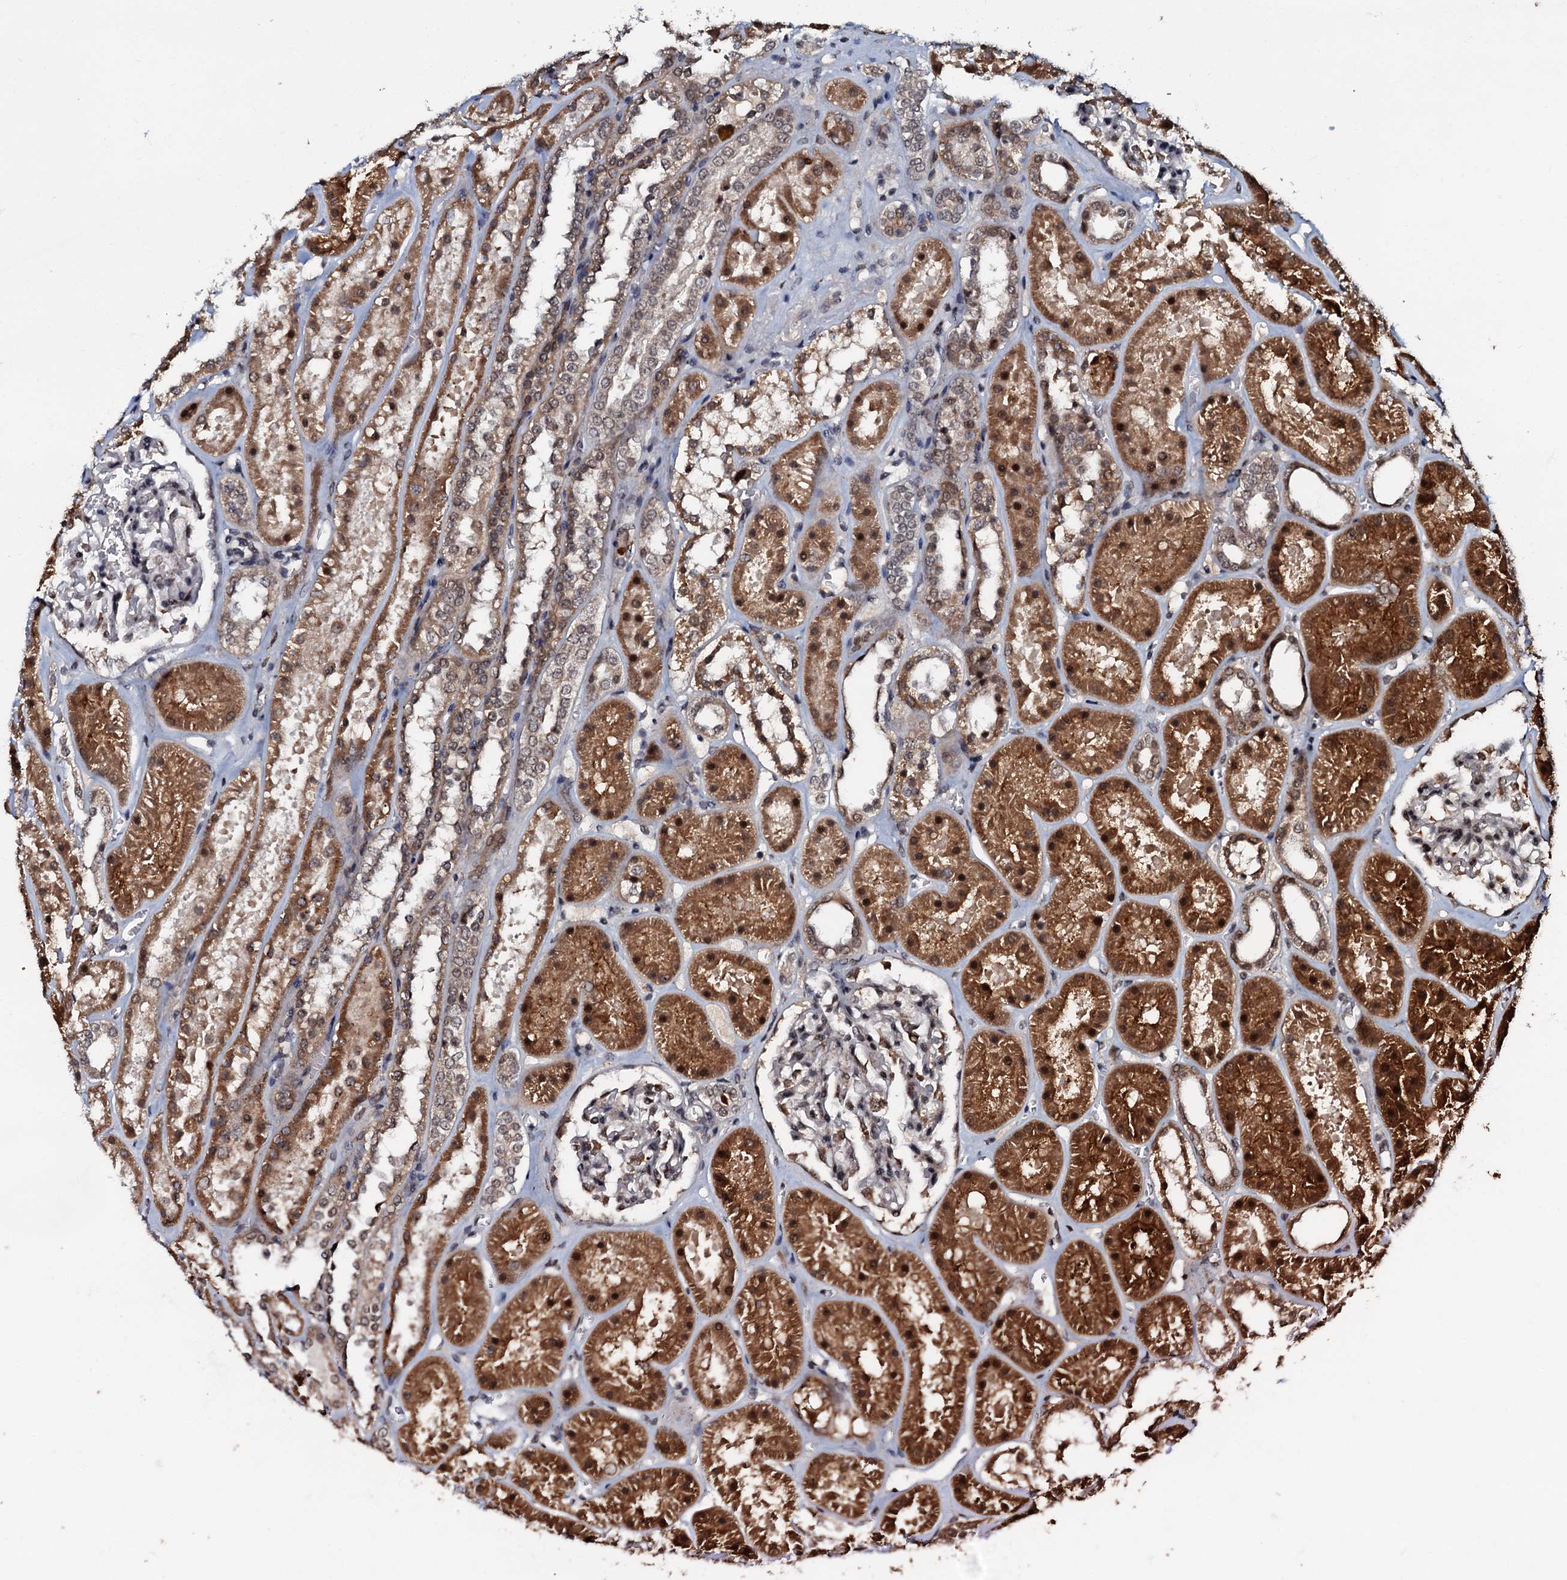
{"staining": {"intensity": "moderate", "quantity": "<25%", "location": "nuclear"}, "tissue": "kidney", "cell_type": "Cells in glomeruli", "image_type": "normal", "snomed": [{"axis": "morphology", "description": "Normal tissue, NOS"}, {"axis": "topography", "description": "Kidney"}], "caption": "Immunohistochemistry micrograph of normal kidney stained for a protein (brown), which exhibits low levels of moderate nuclear staining in about <25% of cells in glomeruli.", "gene": "C18orf32", "patient": {"sex": "female", "age": 41}}